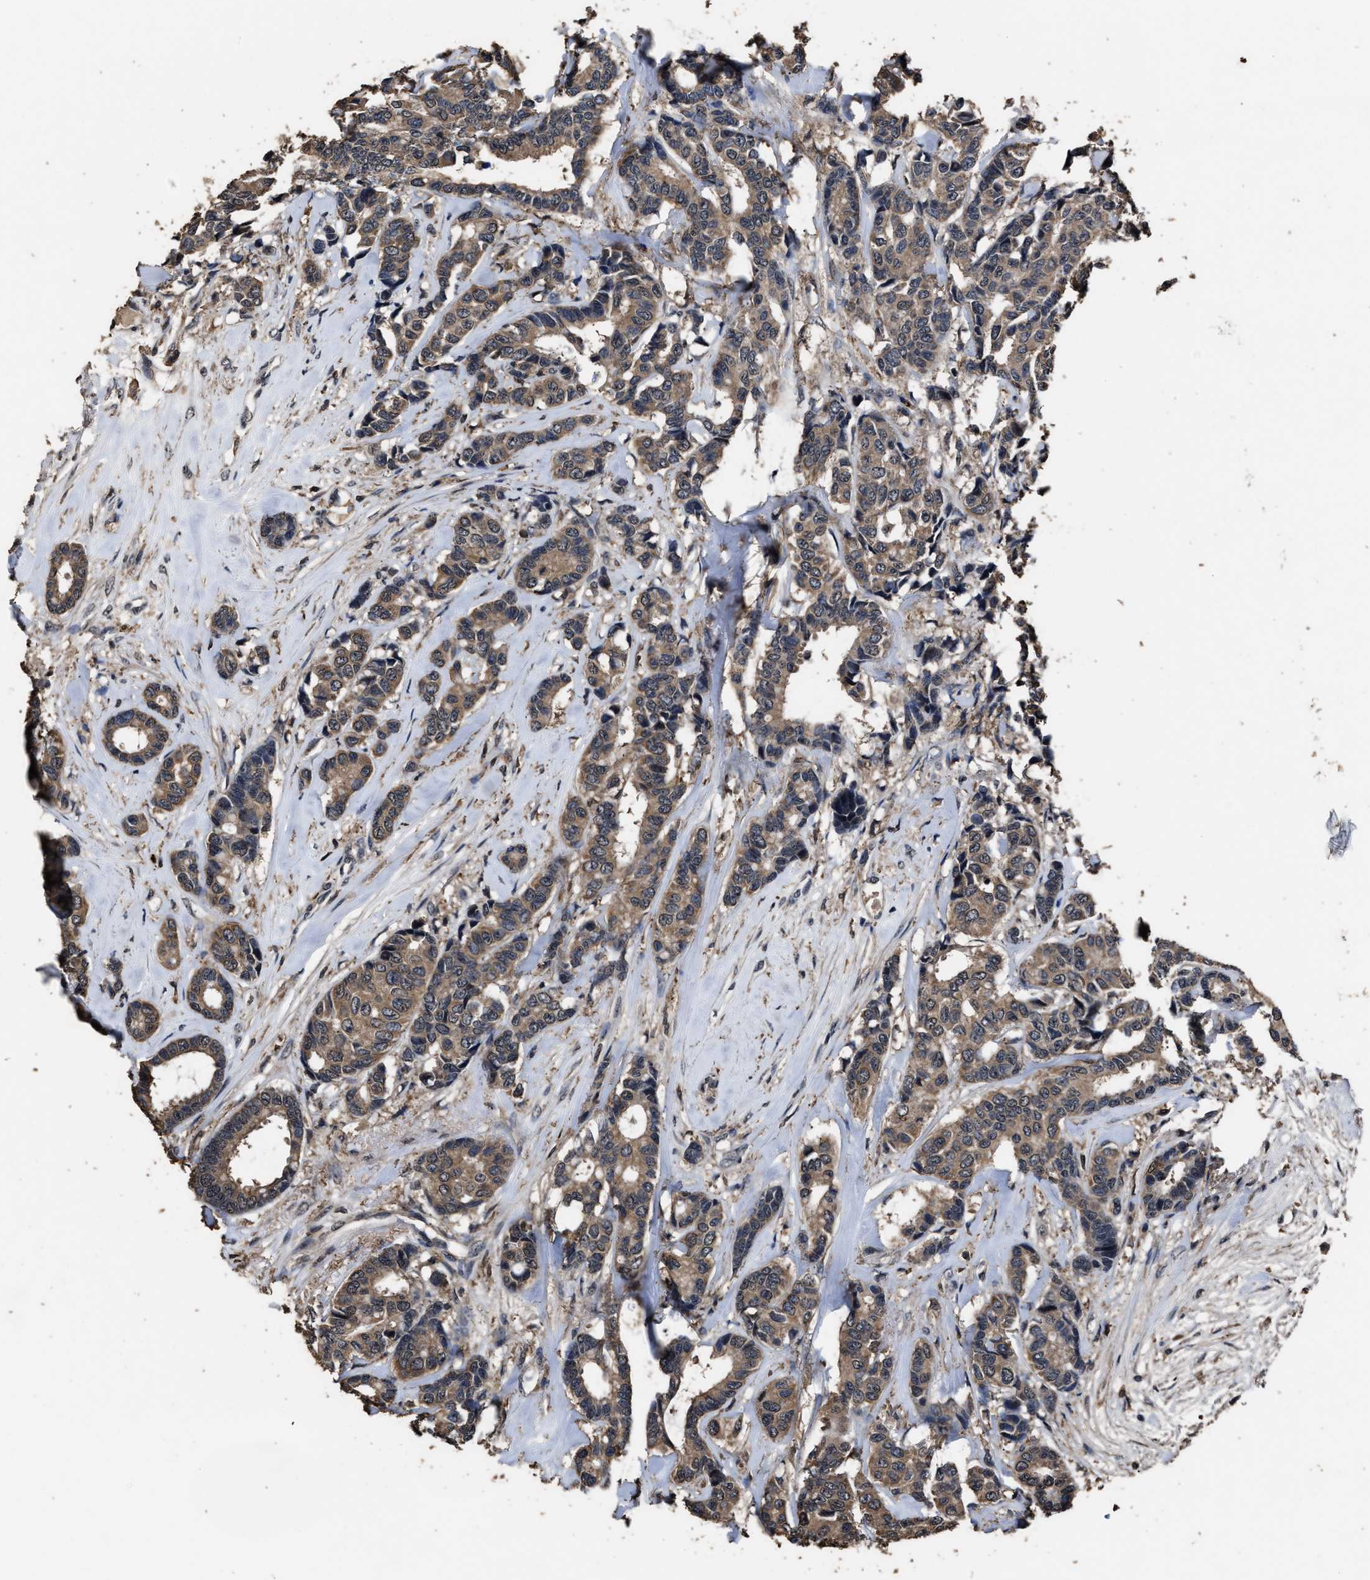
{"staining": {"intensity": "moderate", "quantity": ">75%", "location": "cytoplasmic/membranous"}, "tissue": "breast cancer", "cell_type": "Tumor cells", "image_type": "cancer", "snomed": [{"axis": "morphology", "description": "Duct carcinoma"}, {"axis": "topography", "description": "Breast"}], "caption": "A high-resolution image shows IHC staining of infiltrating ductal carcinoma (breast), which reveals moderate cytoplasmic/membranous expression in about >75% of tumor cells. The staining was performed using DAB to visualize the protein expression in brown, while the nuclei were stained in blue with hematoxylin (Magnification: 20x).", "gene": "RSBN1L", "patient": {"sex": "female", "age": 87}}